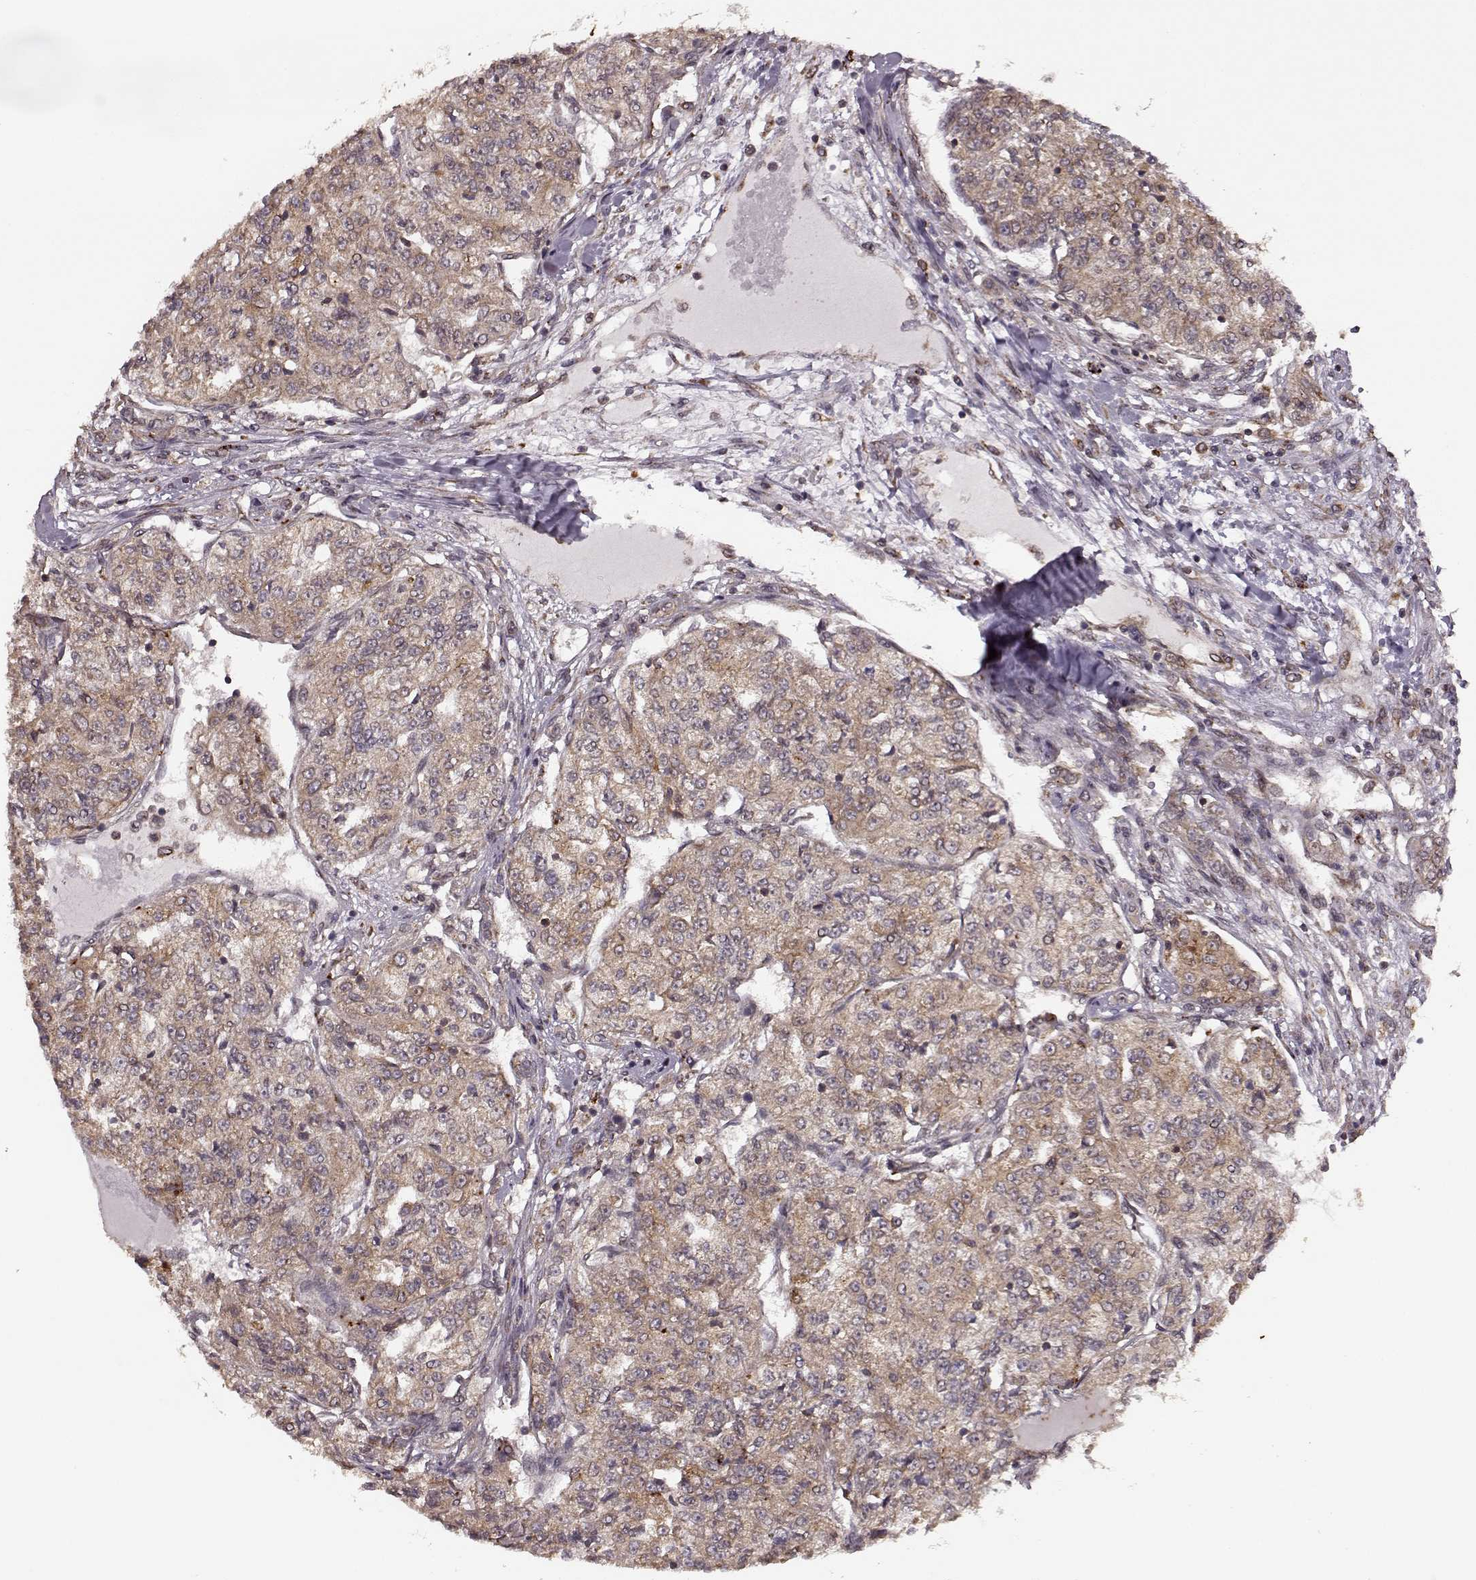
{"staining": {"intensity": "weak", "quantity": ">75%", "location": "cytoplasmic/membranous"}, "tissue": "renal cancer", "cell_type": "Tumor cells", "image_type": "cancer", "snomed": [{"axis": "morphology", "description": "Adenocarcinoma, NOS"}, {"axis": "topography", "description": "Kidney"}], "caption": "This histopathology image reveals renal cancer stained with immunohistochemistry to label a protein in brown. The cytoplasmic/membranous of tumor cells show weak positivity for the protein. Nuclei are counter-stained blue.", "gene": "YIPF5", "patient": {"sex": "female", "age": 63}}